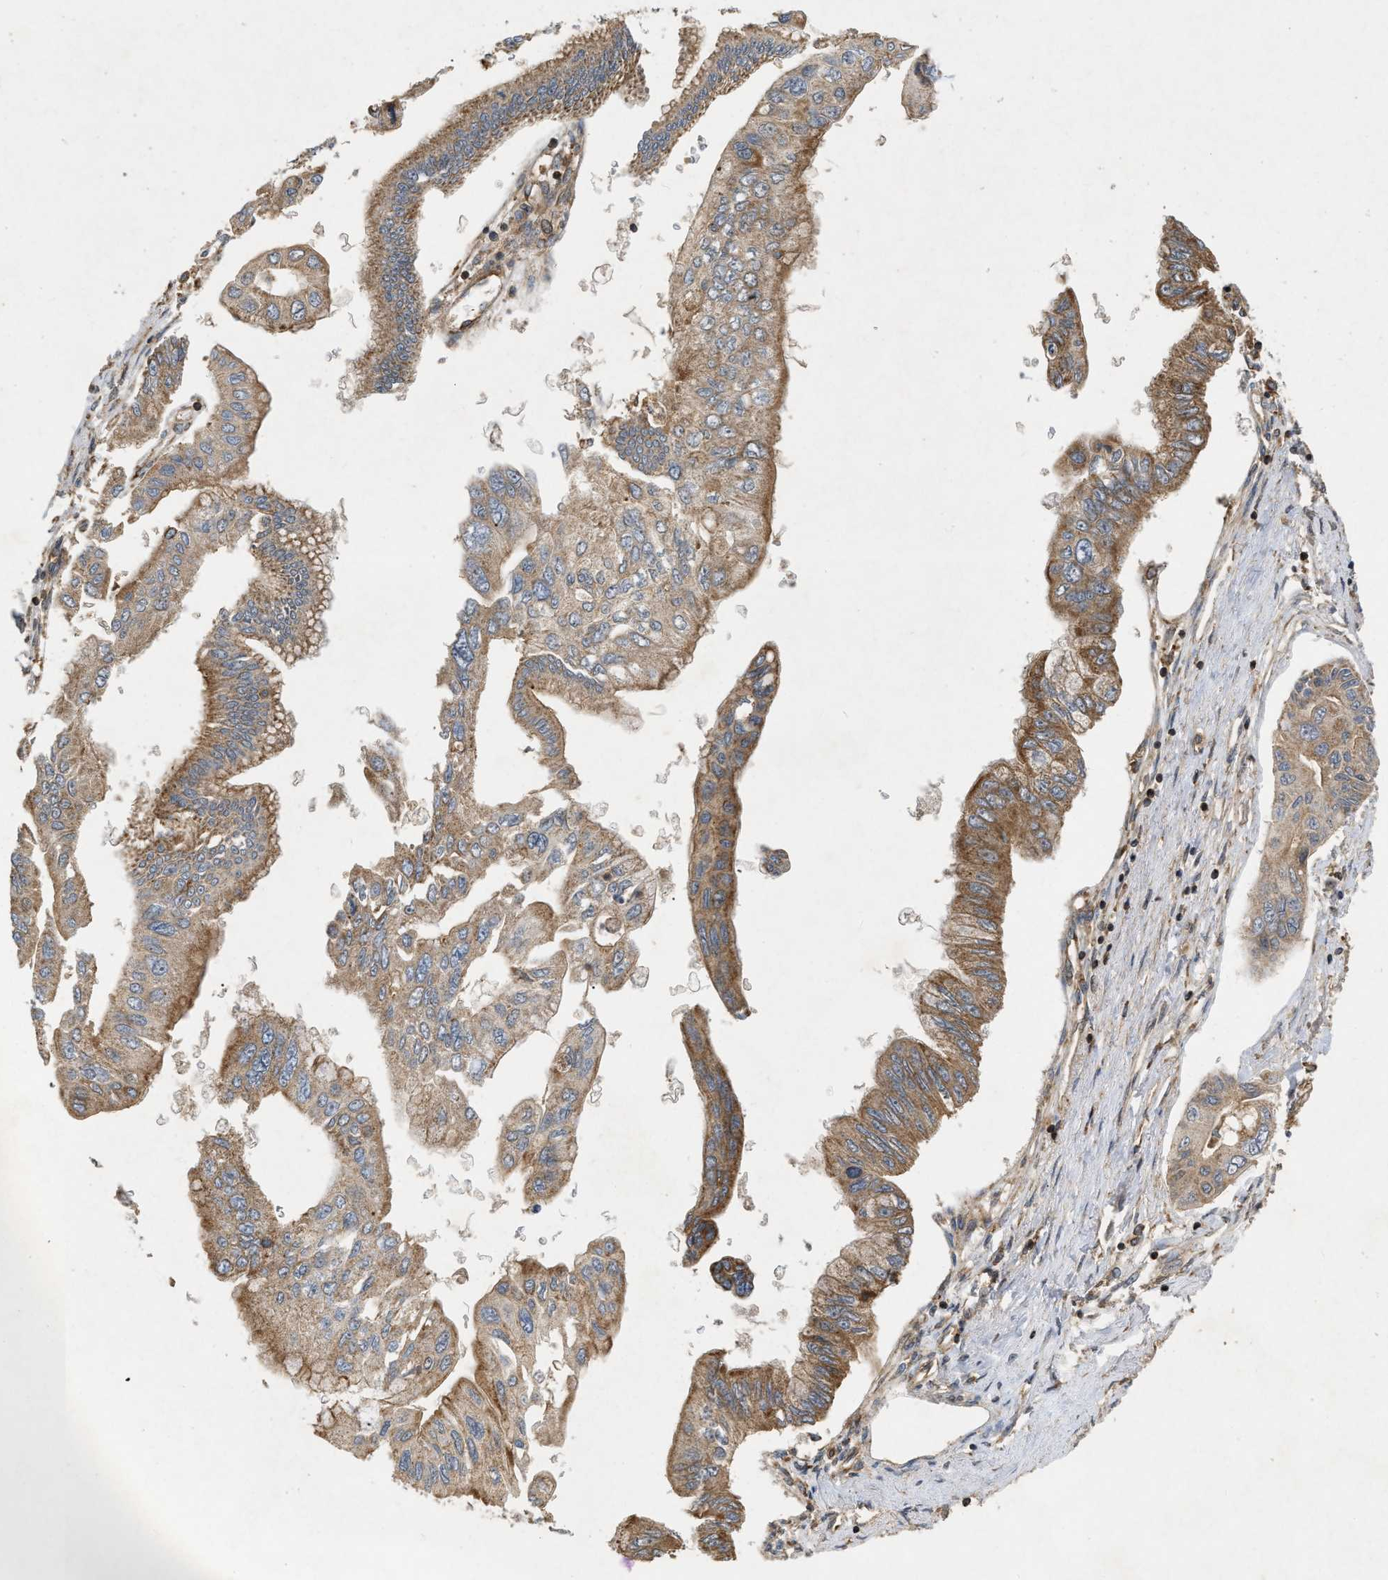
{"staining": {"intensity": "moderate", "quantity": ">75%", "location": "cytoplasmic/membranous"}, "tissue": "pancreatic cancer", "cell_type": "Tumor cells", "image_type": "cancer", "snomed": [{"axis": "morphology", "description": "Adenocarcinoma, NOS"}, {"axis": "topography", "description": "Pancreas"}], "caption": "IHC histopathology image of pancreatic adenocarcinoma stained for a protein (brown), which displays medium levels of moderate cytoplasmic/membranous positivity in about >75% of tumor cells.", "gene": "GNB4", "patient": {"sex": "female", "age": 77}}